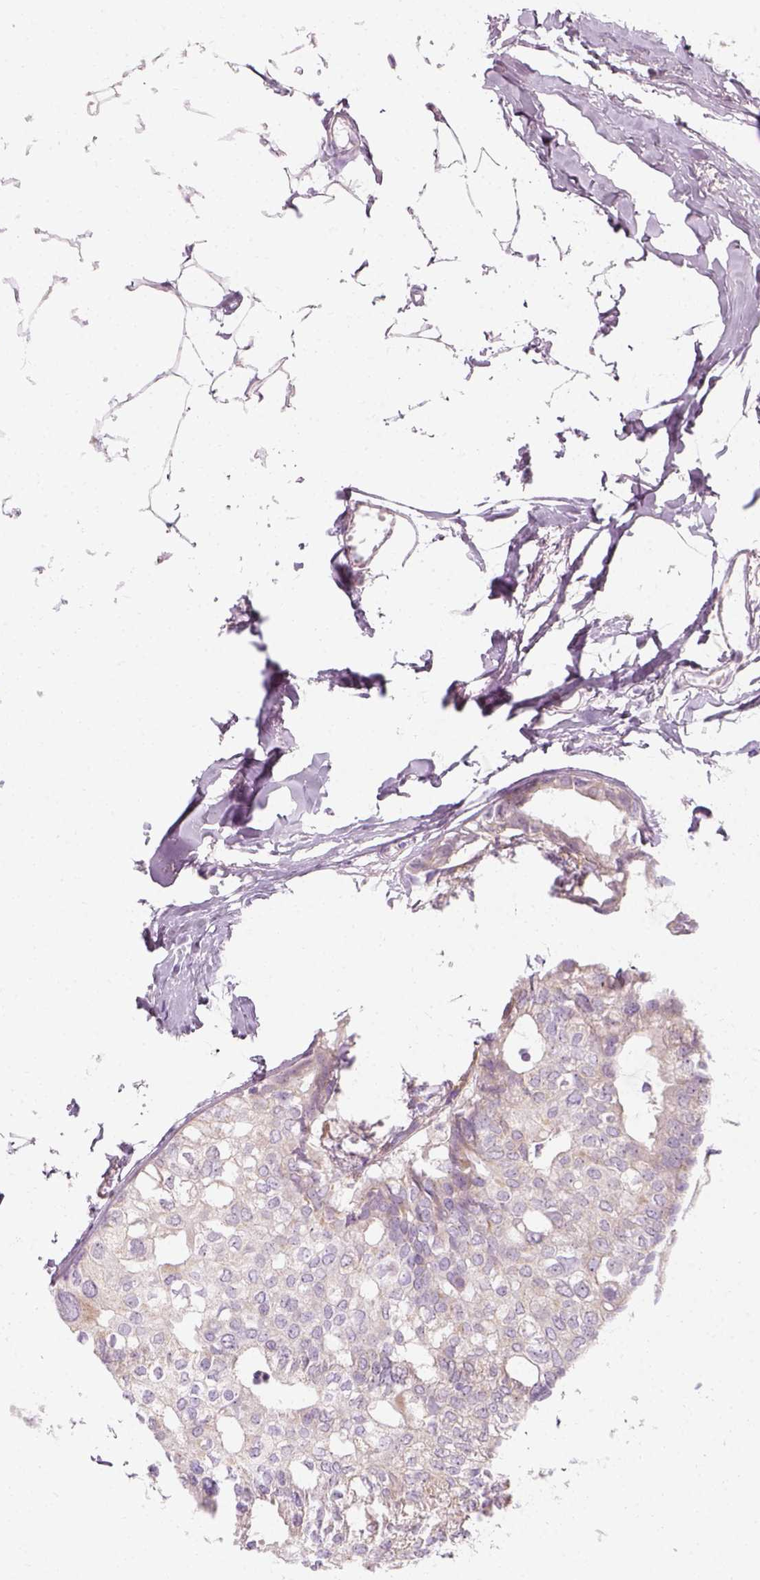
{"staining": {"intensity": "negative", "quantity": "none", "location": "none"}, "tissue": "breast cancer", "cell_type": "Tumor cells", "image_type": "cancer", "snomed": [{"axis": "morphology", "description": "Duct carcinoma"}, {"axis": "topography", "description": "Breast"}], "caption": "This is an immunohistochemistry photomicrograph of human breast intraductal carcinoma. There is no expression in tumor cells.", "gene": "PRAME", "patient": {"sex": "female", "age": 40}}